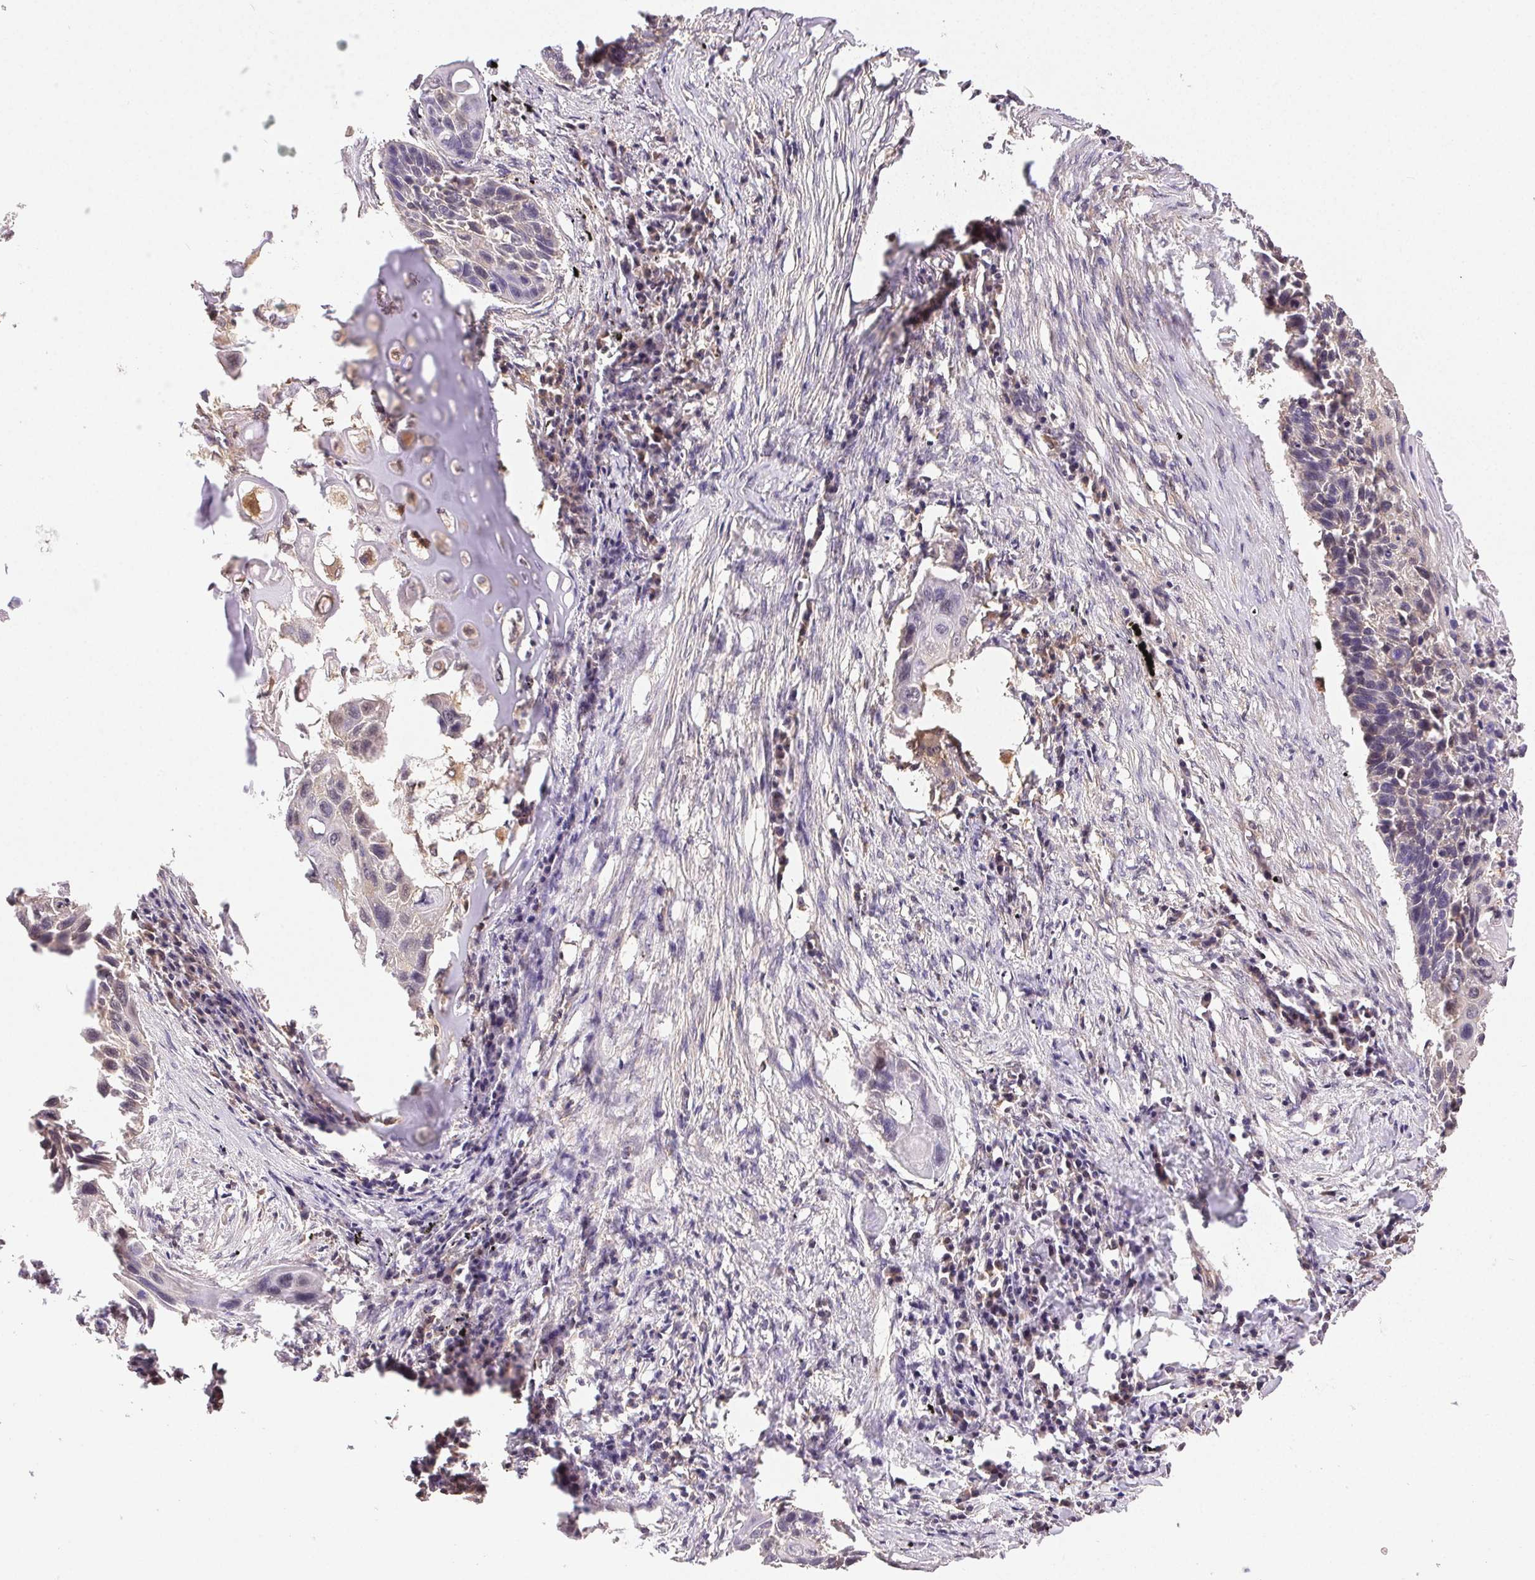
{"staining": {"intensity": "negative", "quantity": "none", "location": "none"}, "tissue": "lung cancer", "cell_type": "Tumor cells", "image_type": "cancer", "snomed": [{"axis": "morphology", "description": "Squamous cell carcinoma, NOS"}, {"axis": "topography", "description": "Lung"}], "caption": "High magnification brightfield microscopy of lung cancer stained with DAB (3,3'-diaminobenzidine) (brown) and counterstained with hematoxylin (blue): tumor cells show no significant expression. The staining was performed using DAB (3,3'-diaminobenzidine) to visualize the protein expression in brown, while the nuclei were stained in blue with hematoxylin (Magnification: 20x).", "gene": "GDI2", "patient": {"sex": "male", "age": 78}}